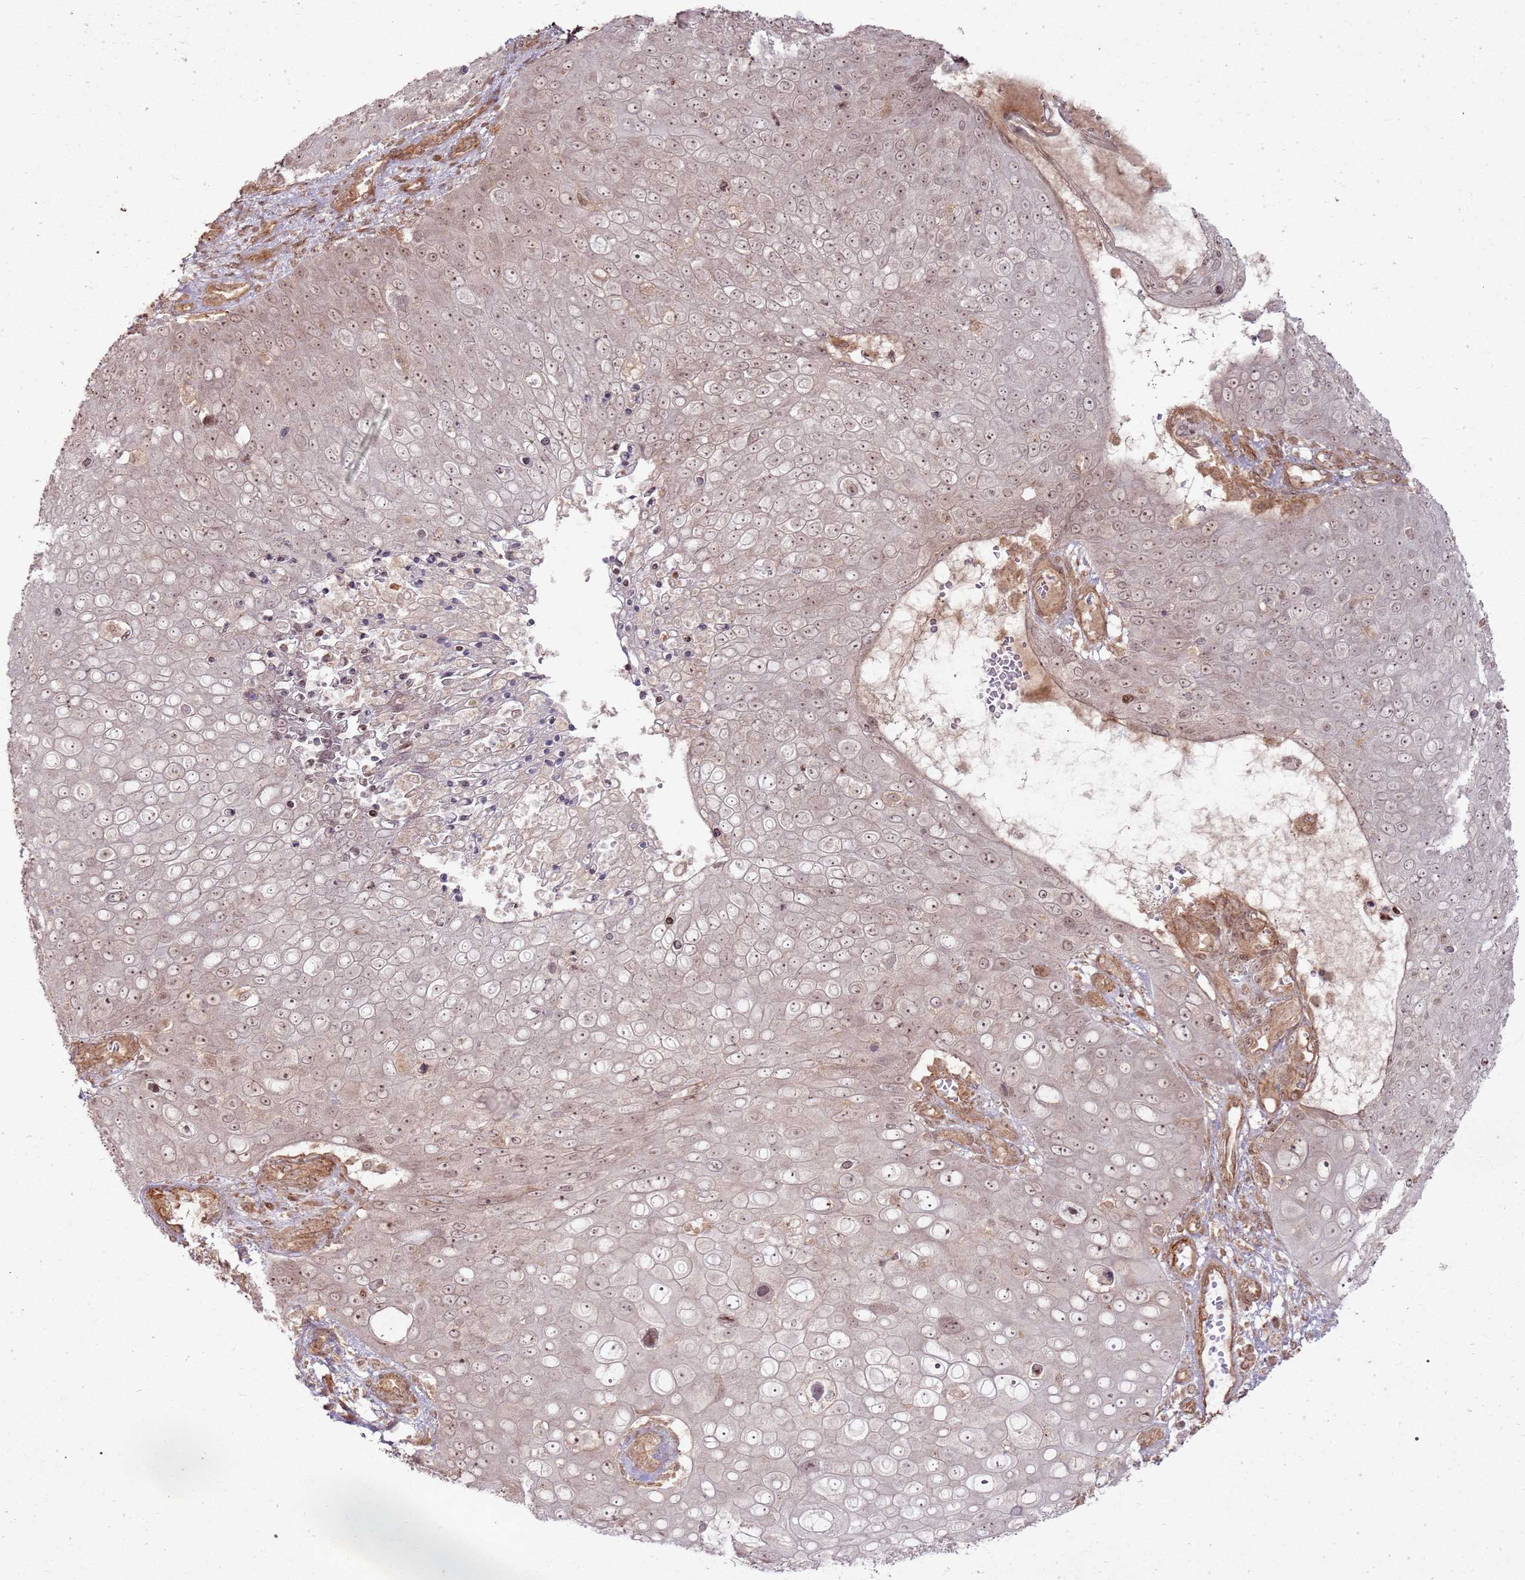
{"staining": {"intensity": "weak", "quantity": ">75%", "location": "cytoplasmic/membranous,nuclear"}, "tissue": "skin cancer", "cell_type": "Tumor cells", "image_type": "cancer", "snomed": [{"axis": "morphology", "description": "Squamous cell carcinoma, NOS"}, {"axis": "topography", "description": "Skin"}], "caption": "Immunohistochemistry (IHC) image of skin cancer stained for a protein (brown), which exhibits low levels of weak cytoplasmic/membranous and nuclear positivity in approximately >75% of tumor cells.", "gene": "ZNF623", "patient": {"sex": "male", "age": 71}}